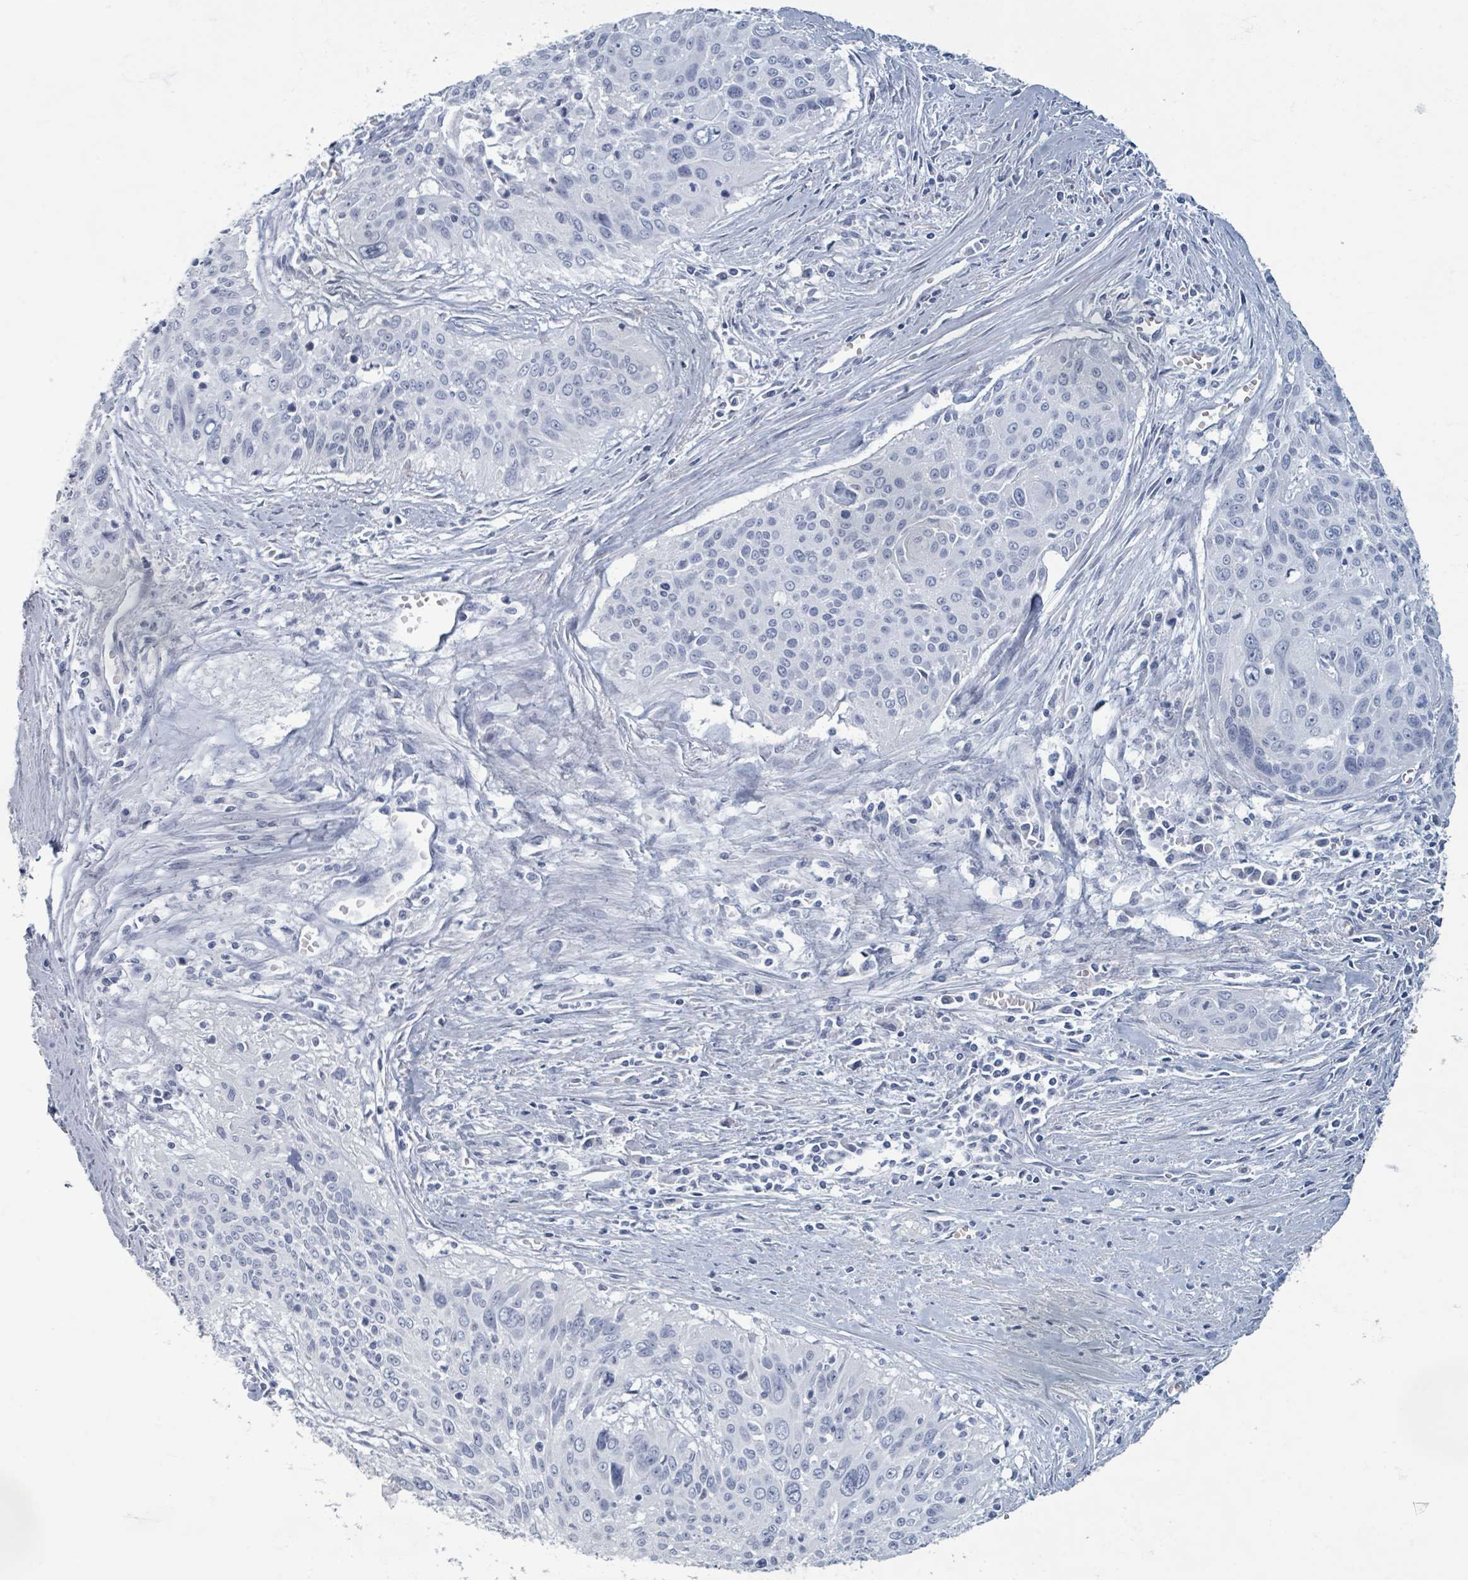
{"staining": {"intensity": "negative", "quantity": "none", "location": "none"}, "tissue": "cervical cancer", "cell_type": "Tumor cells", "image_type": "cancer", "snomed": [{"axis": "morphology", "description": "Squamous cell carcinoma, NOS"}, {"axis": "topography", "description": "Cervix"}], "caption": "DAB immunohistochemical staining of human squamous cell carcinoma (cervical) displays no significant staining in tumor cells. (DAB (3,3'-diaminobenzidine) immunohistochemistry (IHC) visualized using brightfield microscopy, high magnification).", "gene": "TAS2R1", "patient": {"sex": "female", "age": 55}}